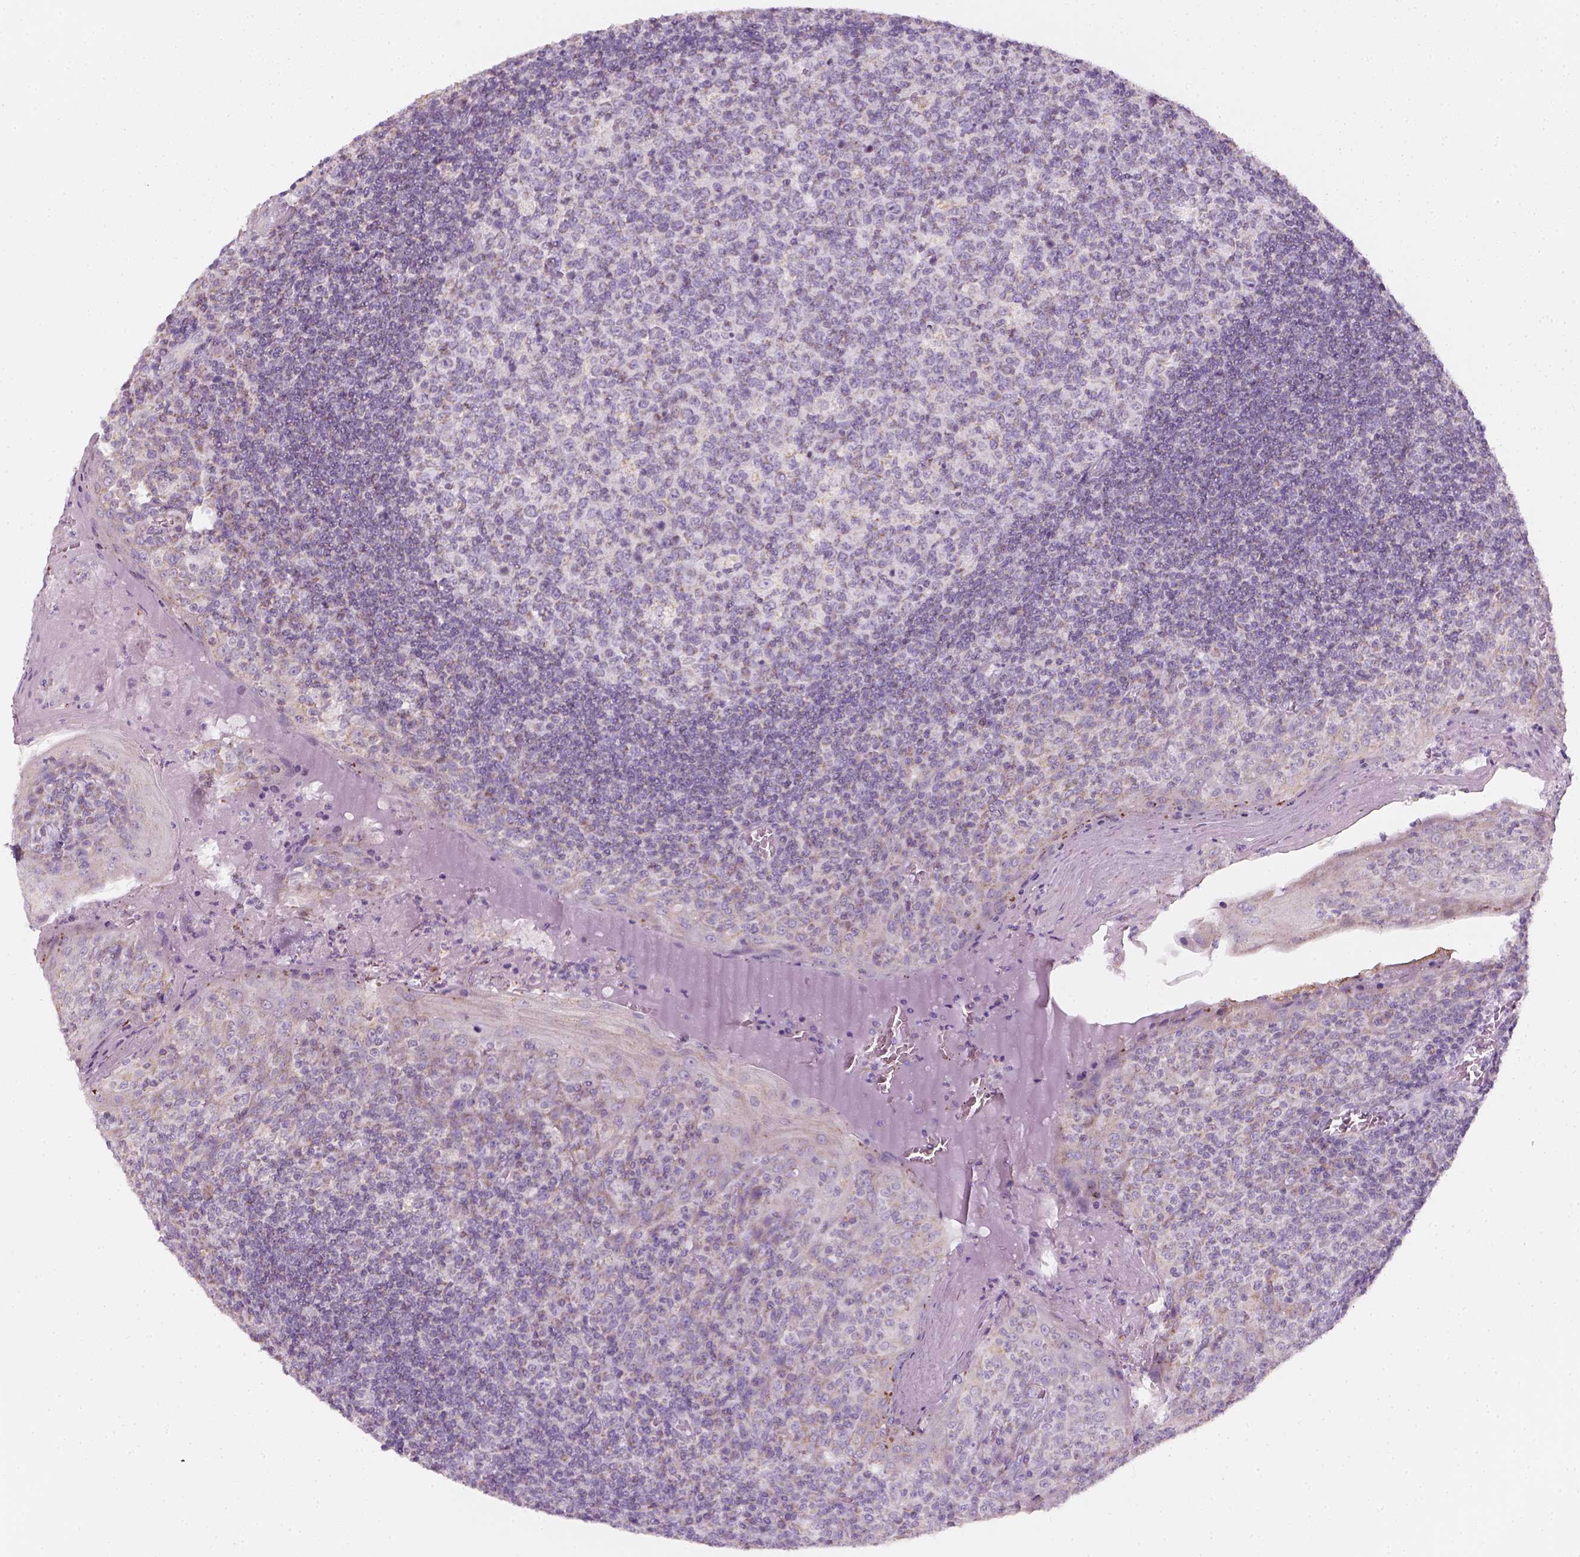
{"staining": {"intensity": "negative", "quantity": "none", "location": "none"}, "tissue": "tonsil", "cell_type": "Germinal center cells", "image_type": "normal", "snomed": [{"axis": "morphology", "description": "Normal tissue, NOS"}, {"axis": "topography", "description": "Tonsil"}], "caption": "Image shows no significant protein positivity in germinal center cells of benign tonsil. (Stains: DAB immunohistochemistry (IHC) with hematoxylin counter stain, Microscopy: brightfield microscopy at high magnification).", "gene": "AWAT2", "patient": {"sex": "female", "age": 13}}